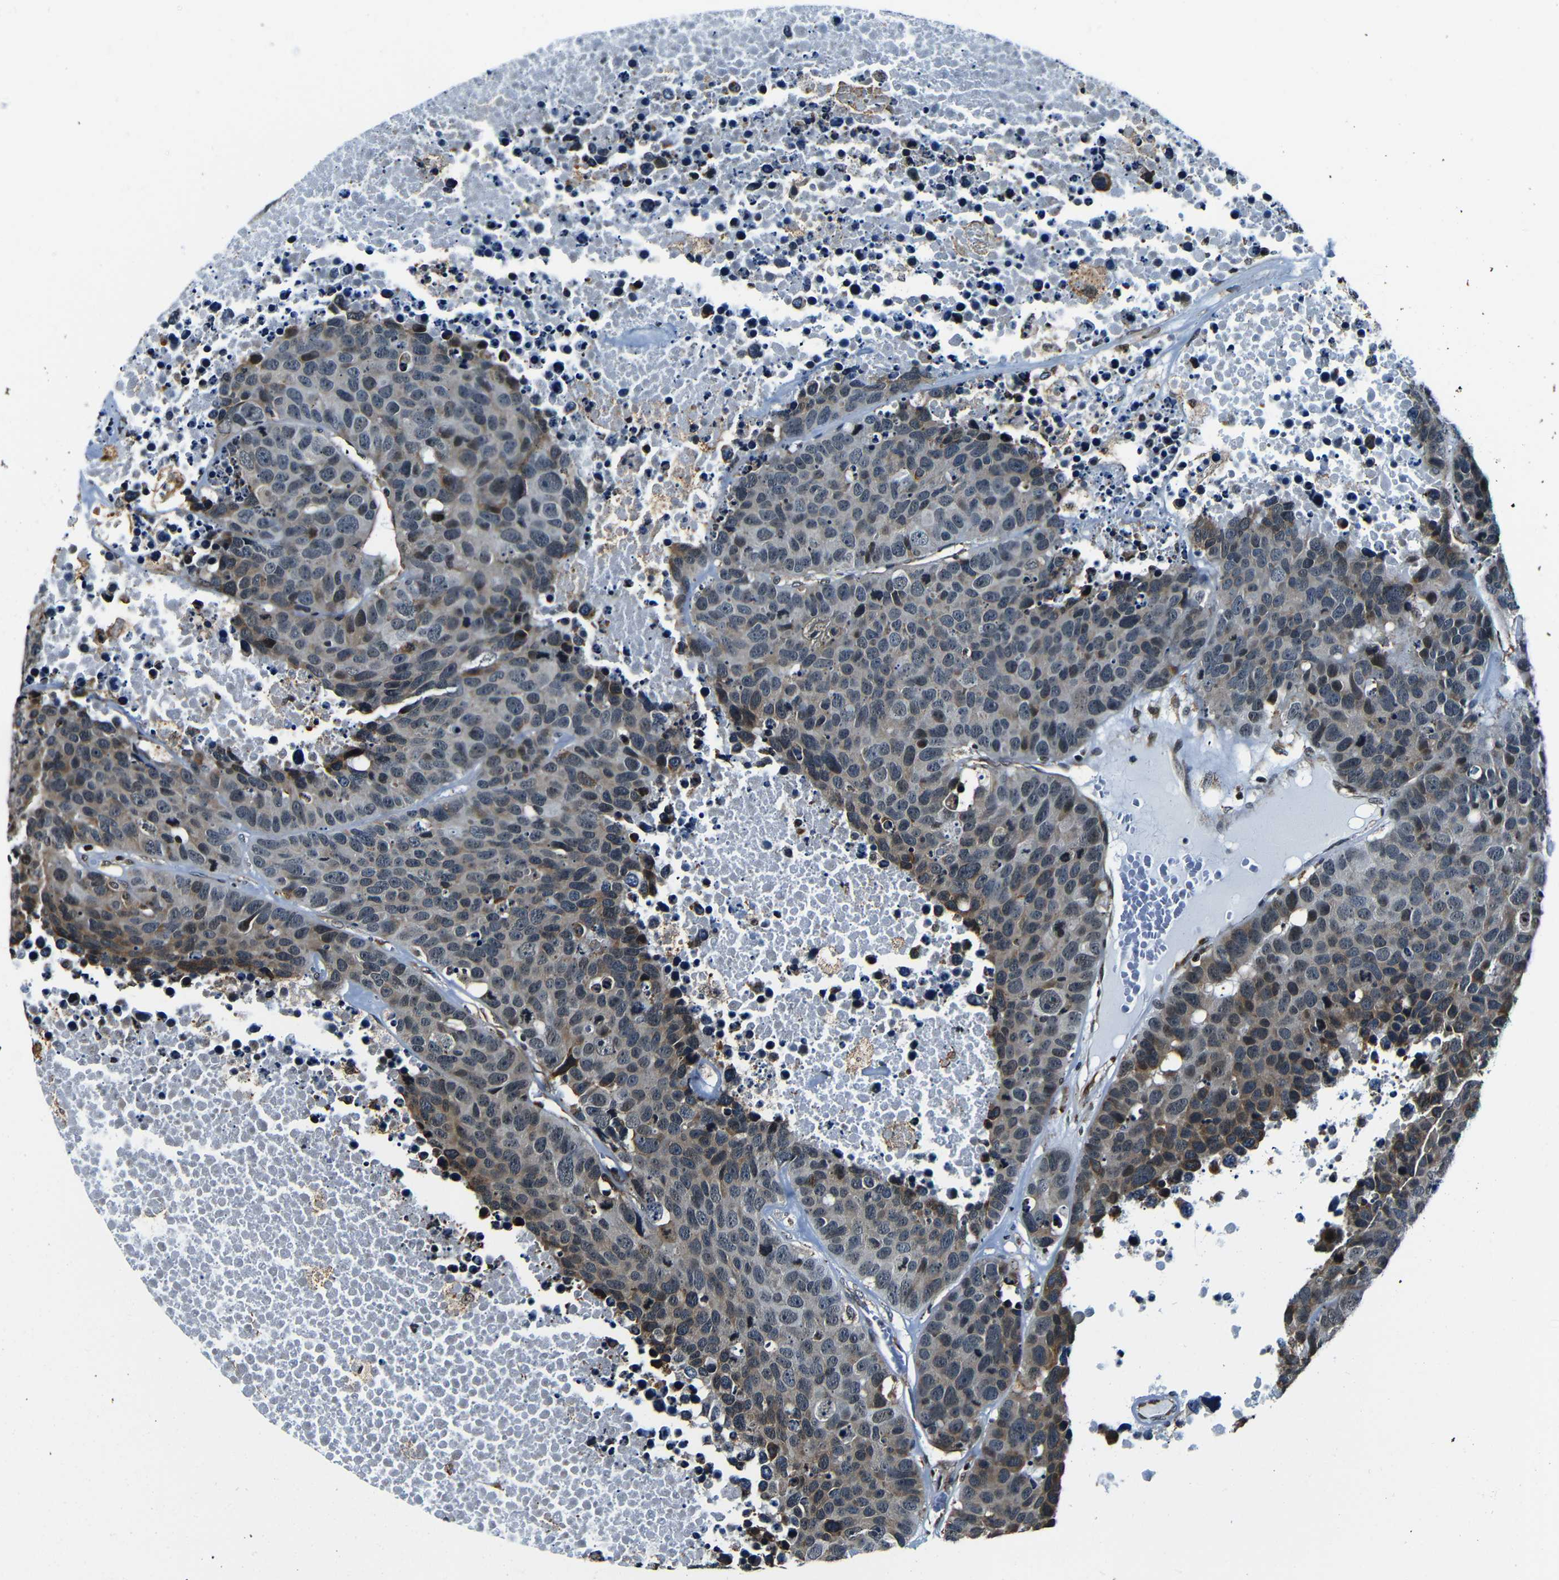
{"staining": {"intensity": "weak", "quantity": "25%-75%", "location": "cytoplasmic/membranous"}, "tissue": "carcinoid", "cell_type": "Tumor cells", "image_type": "cancer", "snomed": [{"axis": "morphology", "description": "Carcinoid, malignant, NOS"}, {"axis": "topography", "description": "Lung"}], "caption": "DAB (3,3'-diaminobenzidine) immunohistochemical staining of human carcinoid displays weak cytoplasmic/membranous protein staining in about 25%-75% of tumor cells.", "gene": "NCBP3", "patient": {"sex": "male", "age": 60}}